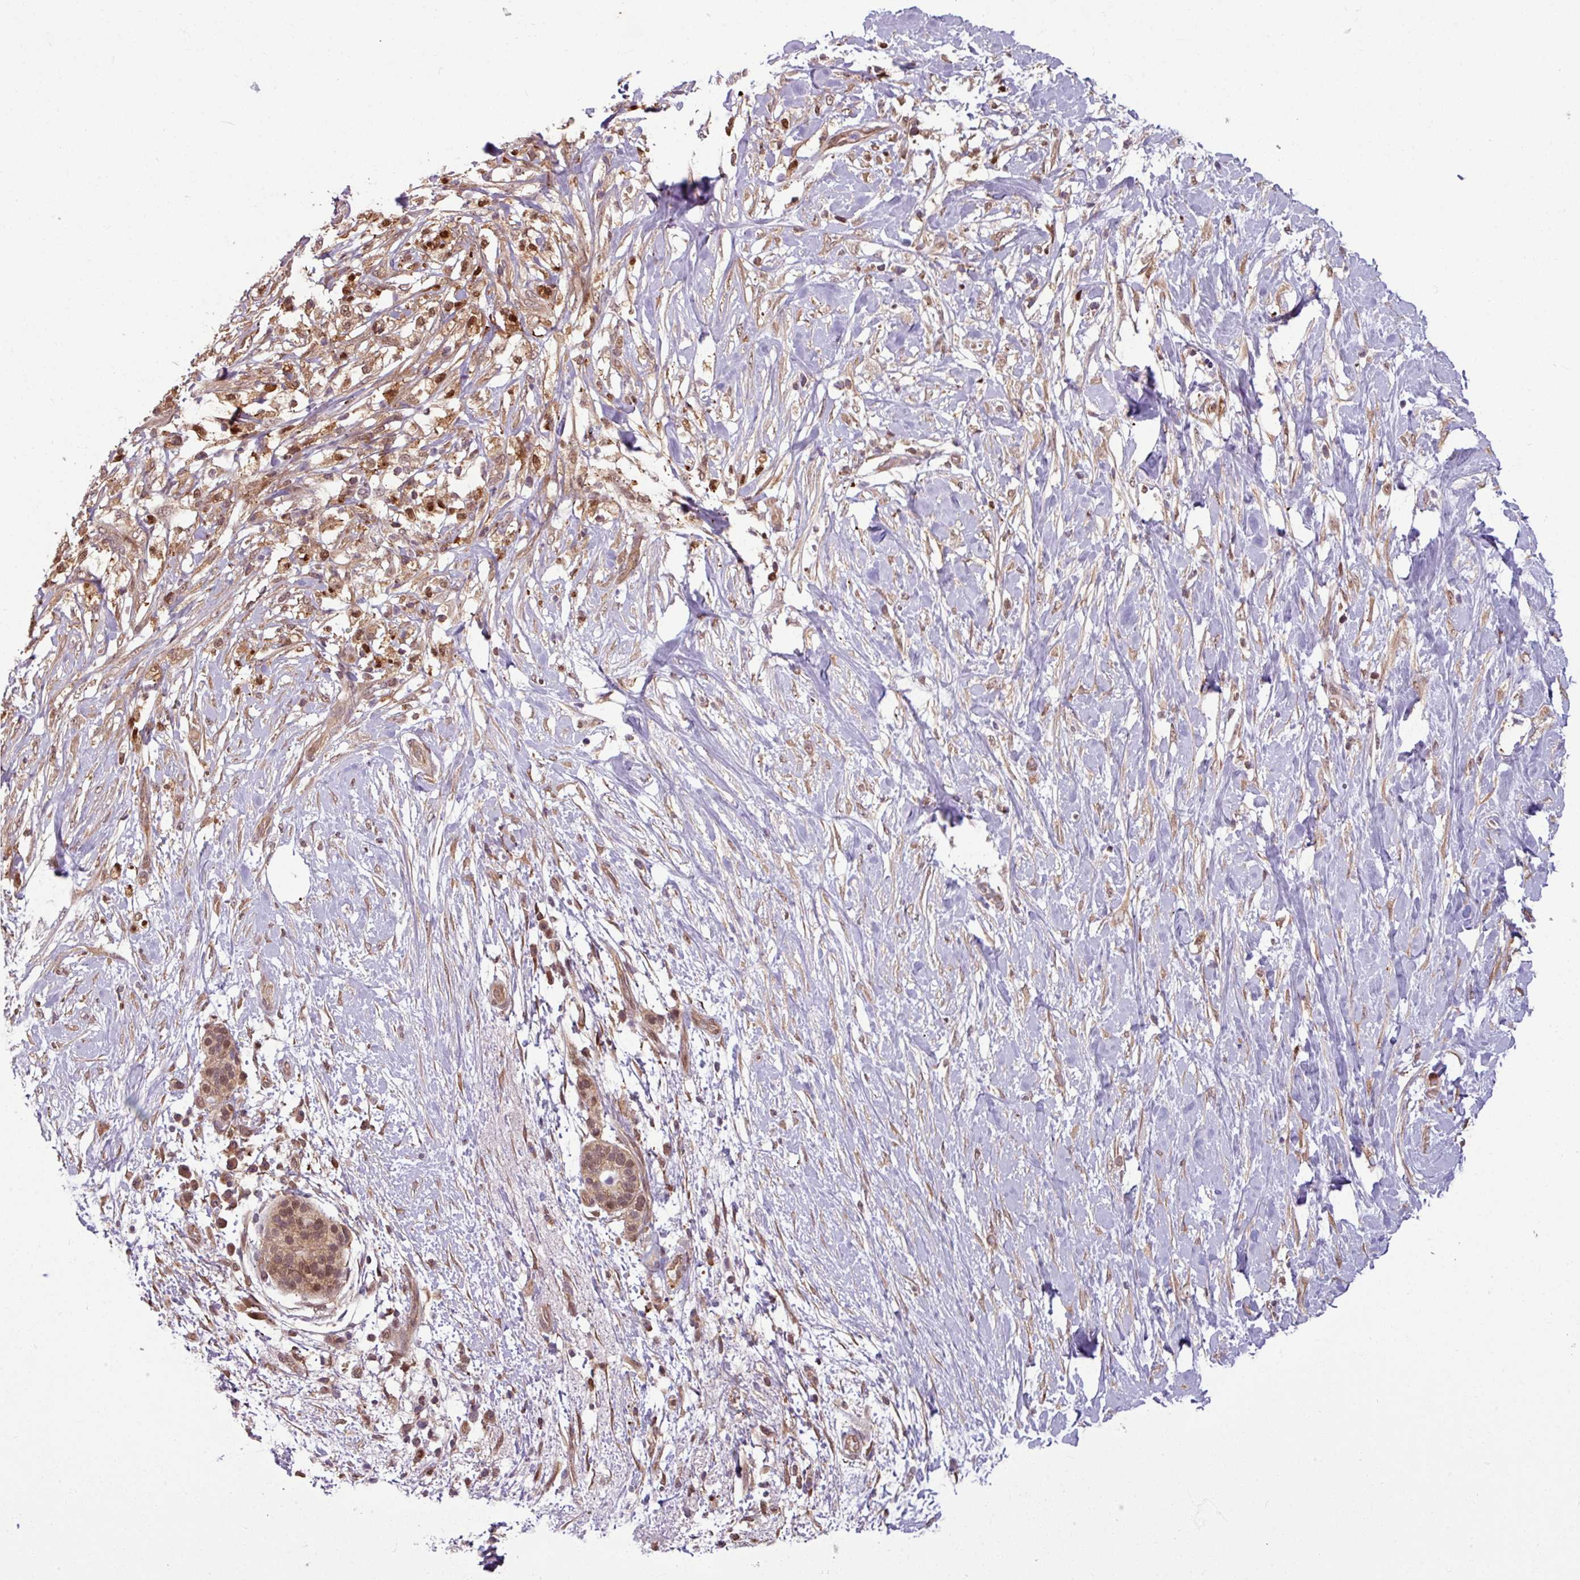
{"staining": {"intensity": "moderate", "quantity": ">75%", "location": "cytoplasmic/membranous,nuclear"}, "tissue": "pancreatic cancer", "cell_type": "Tumor cells", "image_type": "cancer", "snomed": [{"axis": "morphology", "description": "Adenocarcinoma, NOS"}, {"axis": "topography", "description": "Pancreas"}], "caption": "Protein staining of pancreatic cancer tissue displays moderate cytoplasmic/membranous and nuclear expression in about >75% of tumor cells.", "gene": "KCTD11", "patient": {"sex": "female", "age": 72}}